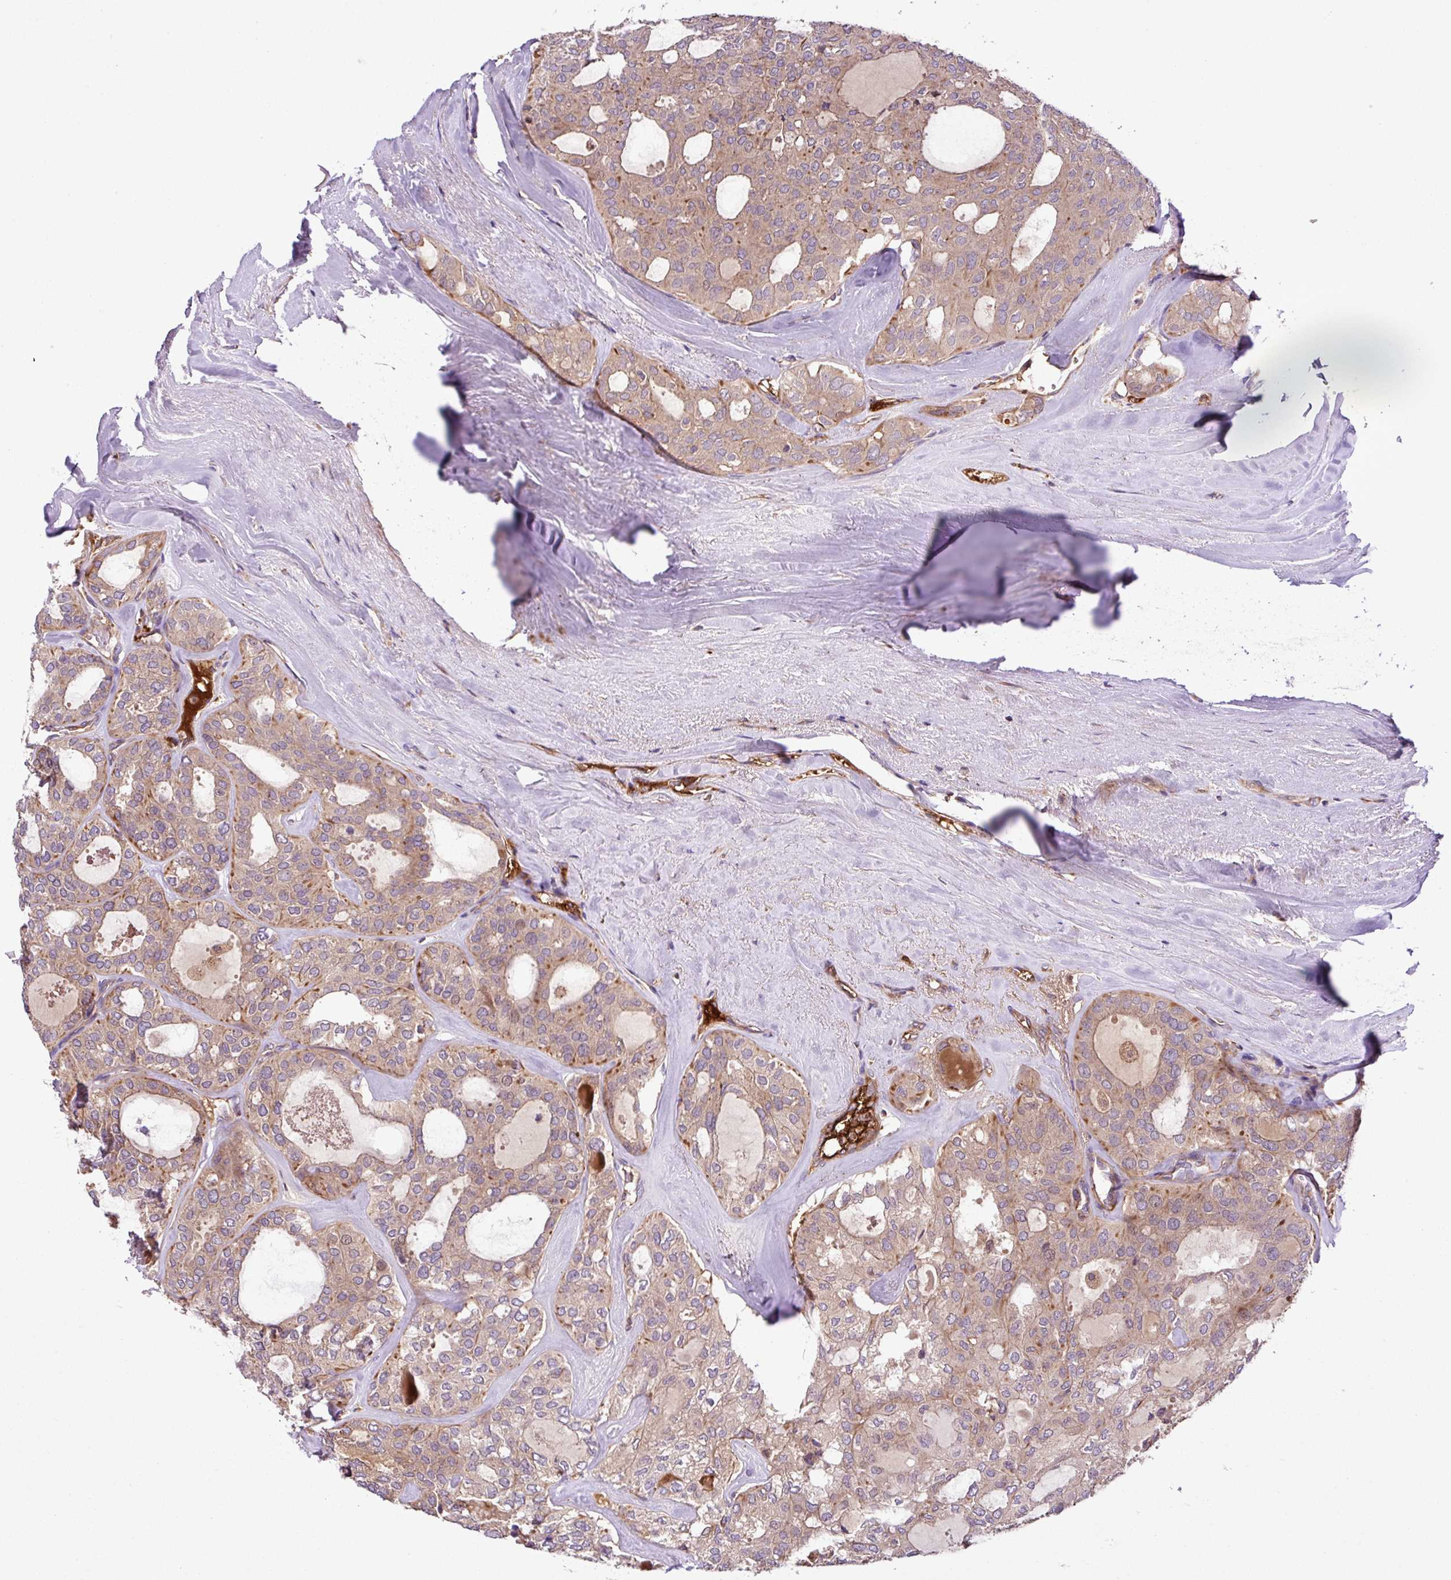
{"staining": {"intensity": "weak", "quantity": ">75%", "location": "cytoplasmic/membranous"}, "tissue": "thyroid cancer", "cell_type": "Tumor cells", "image_type": "cancer", "snomed": [{"axis": "morphology", "description": "Follicular adenoma carcinoma, NOS"}, {"axis": "topography", "description": "Thyroid gland"}], "caption": "Immunohistochemistry micrograph of neoplastic tissue: thyroid cancer (follicular adenoma carcinoma) stained using IHC displays low levels of weak protein expression localized specifically in the cytoplasmic/membranous of tumor cells, appearing as a cytoplasmic/membranous brown color.", "gene": "ZNF266", "patient": {"sex": "male", "age": 75}}